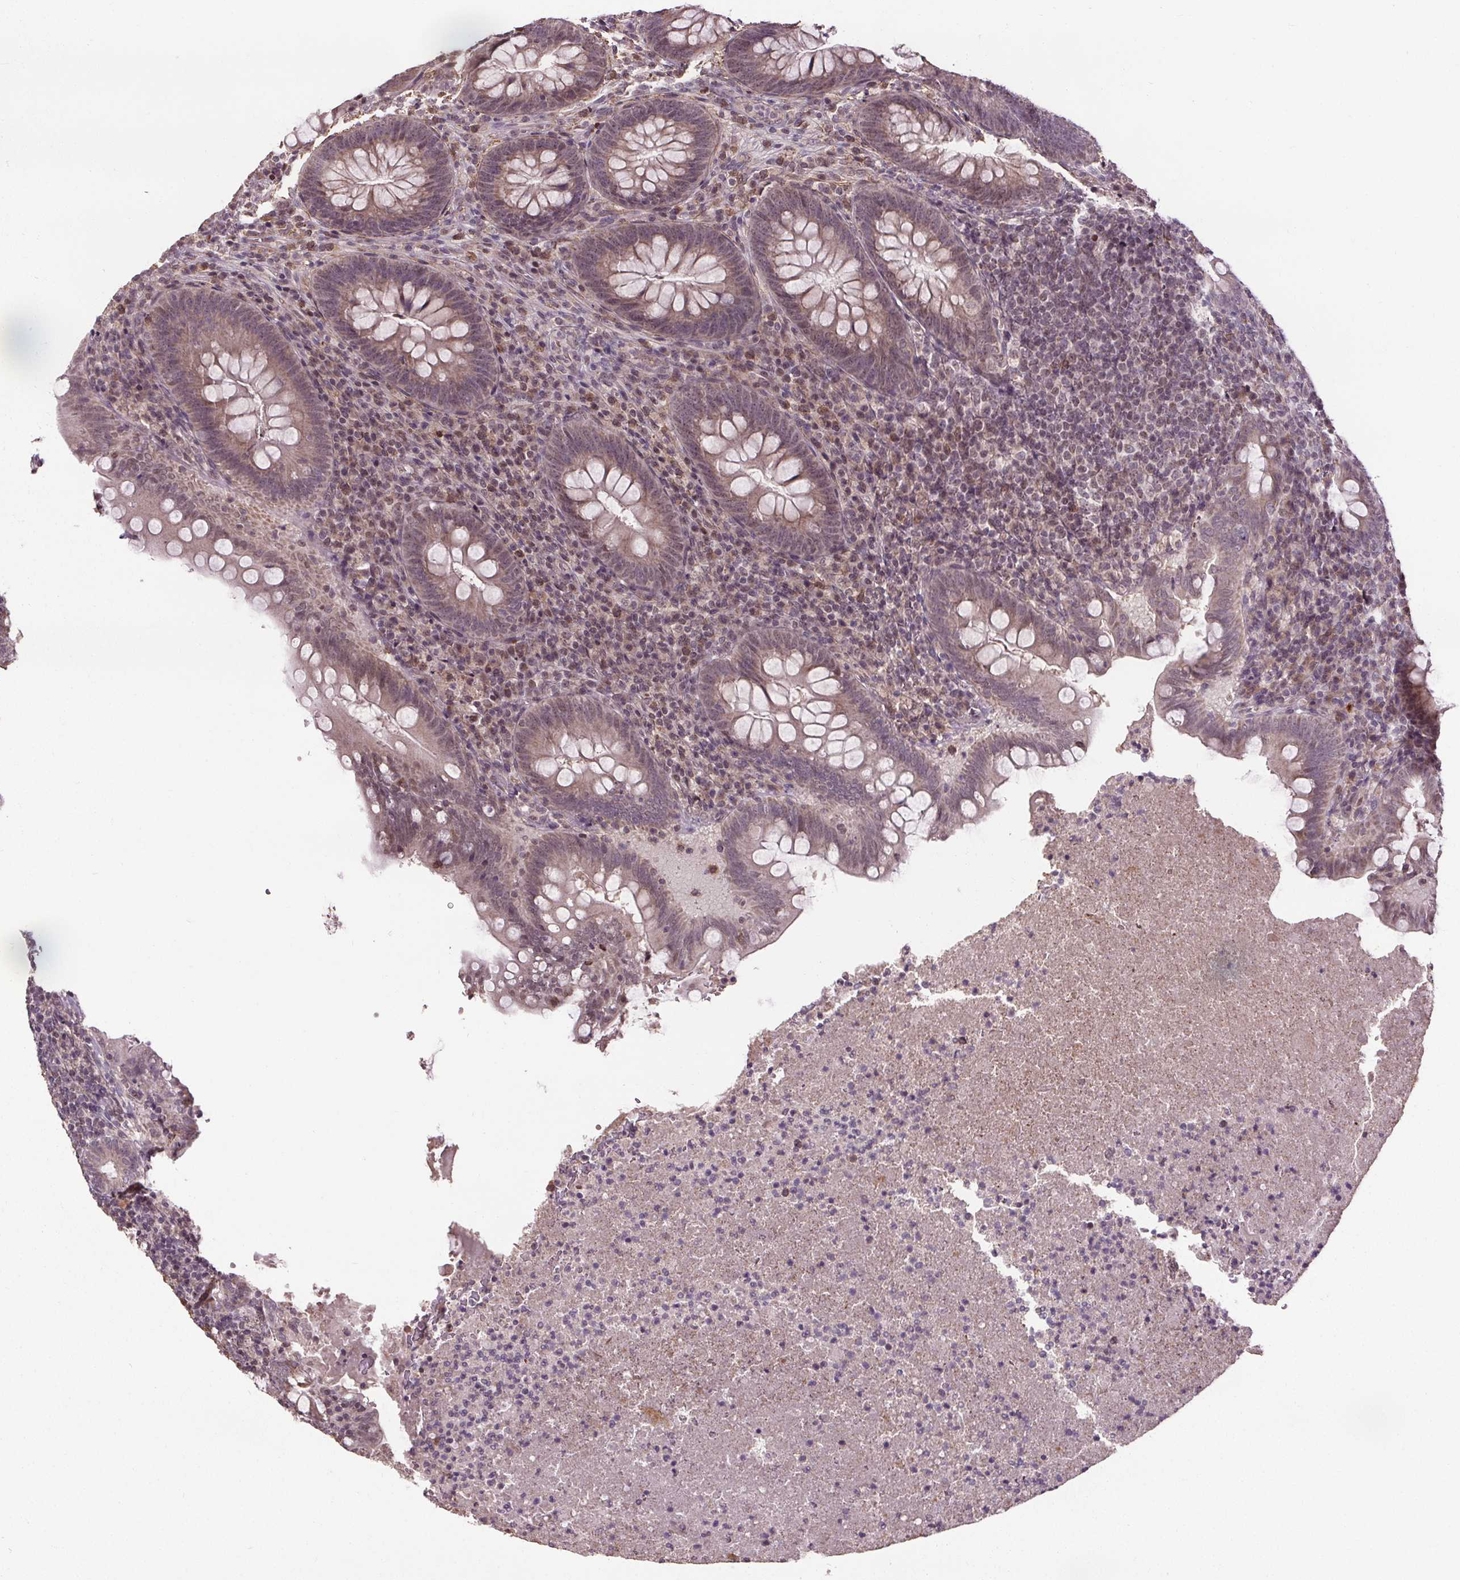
{"staining": {"intensity": "negative", "quantity": "none", "location": "none"}, "tissue": "appendix", "cell_type": "Glandular cells", "image_type": "normal", "snomed": [{"axis": "morphology", "description": "Normal tissue, NOS"}, {"axis": "topography", "description": "Appendix"}], "caption": "IHC photomicrograph of normal human appendix stained for a protein (brown), which reveals no positivity in glandular cells. The staining is performed using DAB brown chromogen with nuclei counter-stained in using hematoxylin.", "gene": "KIAA0232", "patient": {"sex": "male", "age": 47}}